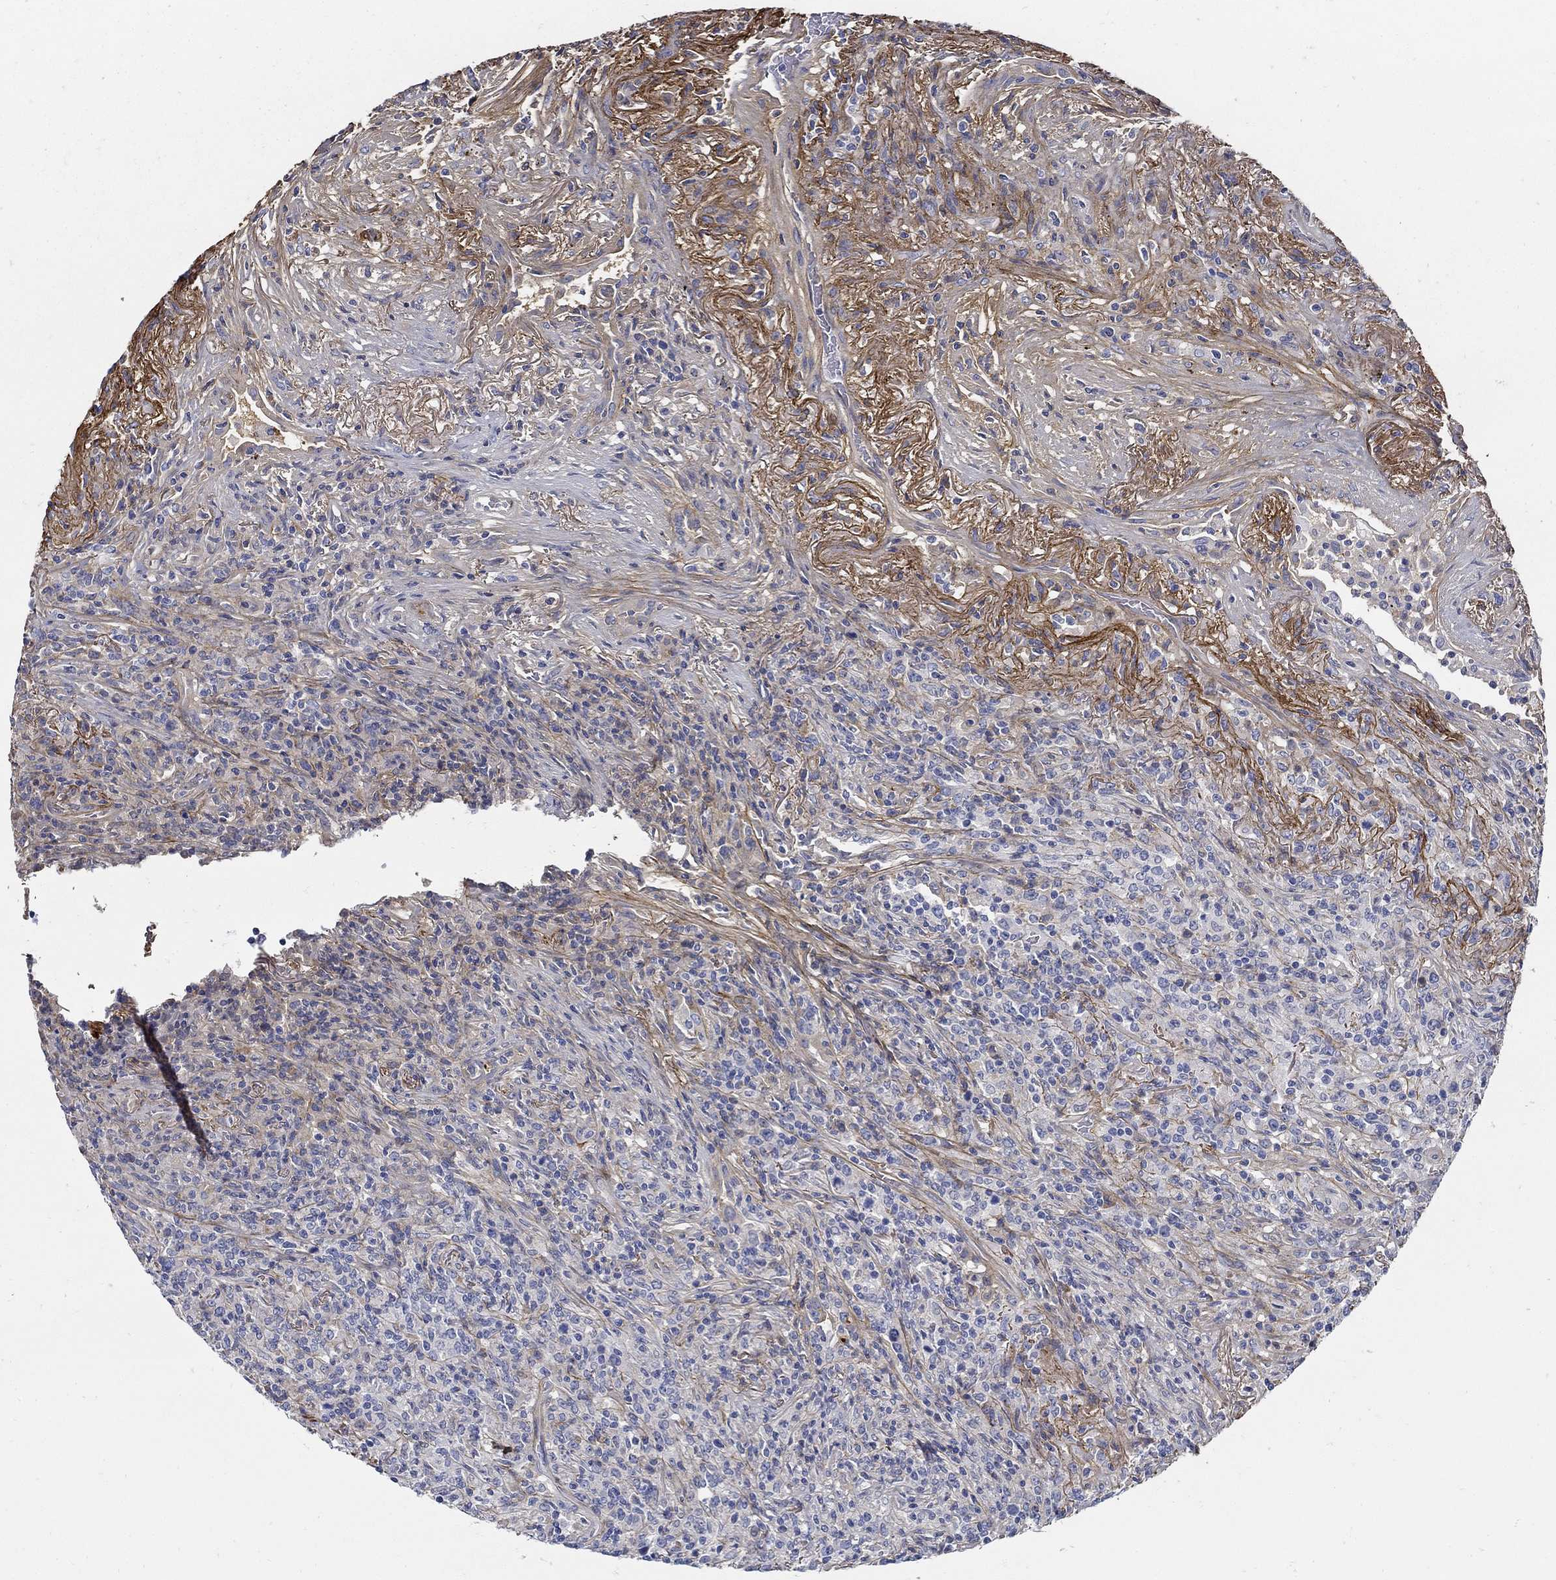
{"staining": {"intensity": "negative", "quantity": "none", "location": "none"}, "tissue": "lymphoma", "cell_type": "Tumor cells", "image_type": "cancer", "snomed": [{"axis": "morphology", "description": "Malignant lymphoma, non-Hodgkin's type, High grade"}, {"axis": "topography", "description": "Lung"}], "caption": "High power microscopy image of an immunohistochemistry (IHC) photomicrograph of lymphoma, revealing no significant staining in tumor cells. The staining is performed using DAB (3,3'-diaminobenzidine) brown chromogen with nuclei counter-stained in using hematoxylin.", "gene": "TGFBI", "patient": {"sex": "male", "age": 79}}